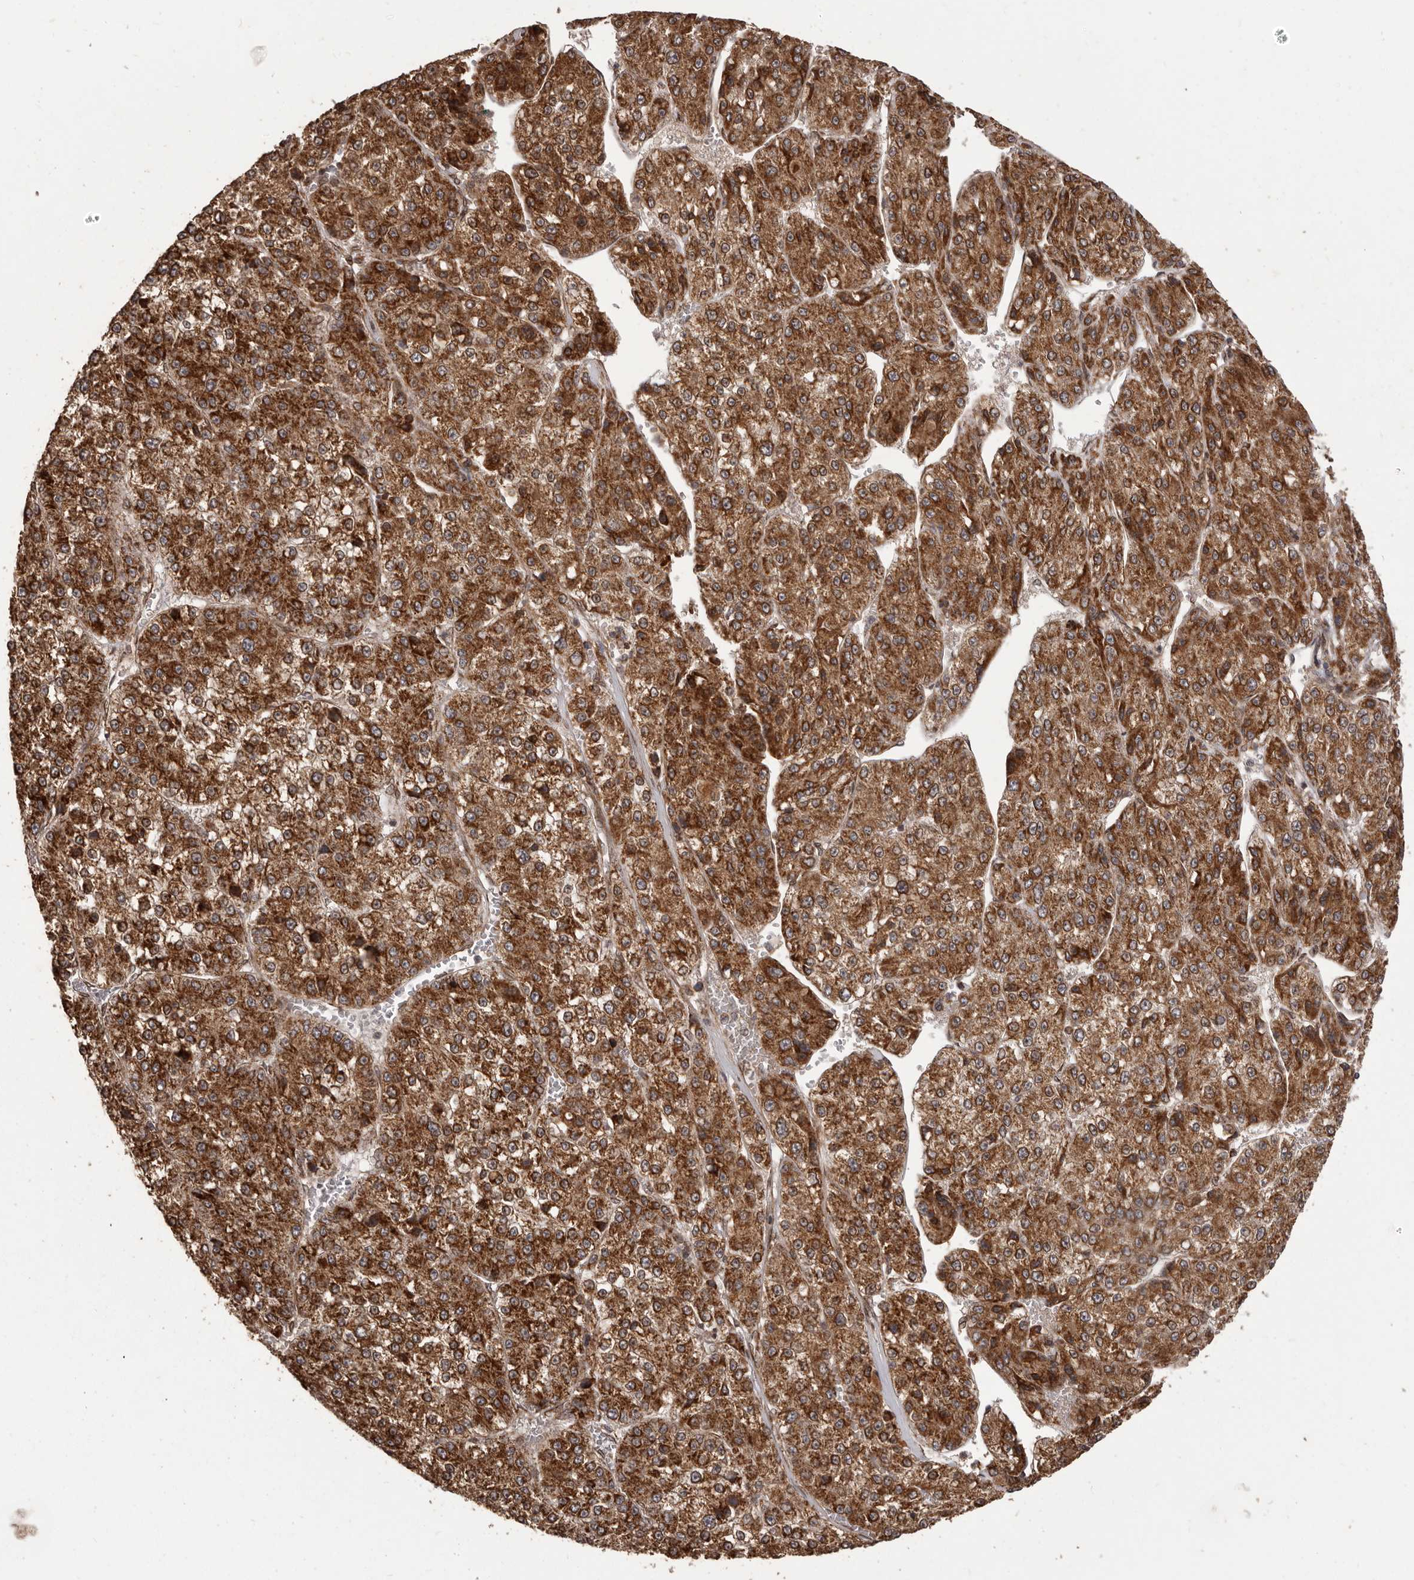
{"staining": {"intensity": "strong", "quantity": ">75%", "location": "cytoplasmic/membranous"}, "tissue": "liver cancer", "cell_type": "Tumor cells", "image_type": "cancer", "snomed": [{"axis": "morphology", "description": "Carcinoma, Hepatocellular, NOS"}, {"axis": "topography", "description": "Liver"}], "caption": "Strong cytoplasmic/membranous positivity for a protein is present in approximately >75% of tumor cells of liver cancer (hepatocellular carcinoma) using IHC.", "gene": "CHRM2", "patient": {"sex": "female", "age": 73}}